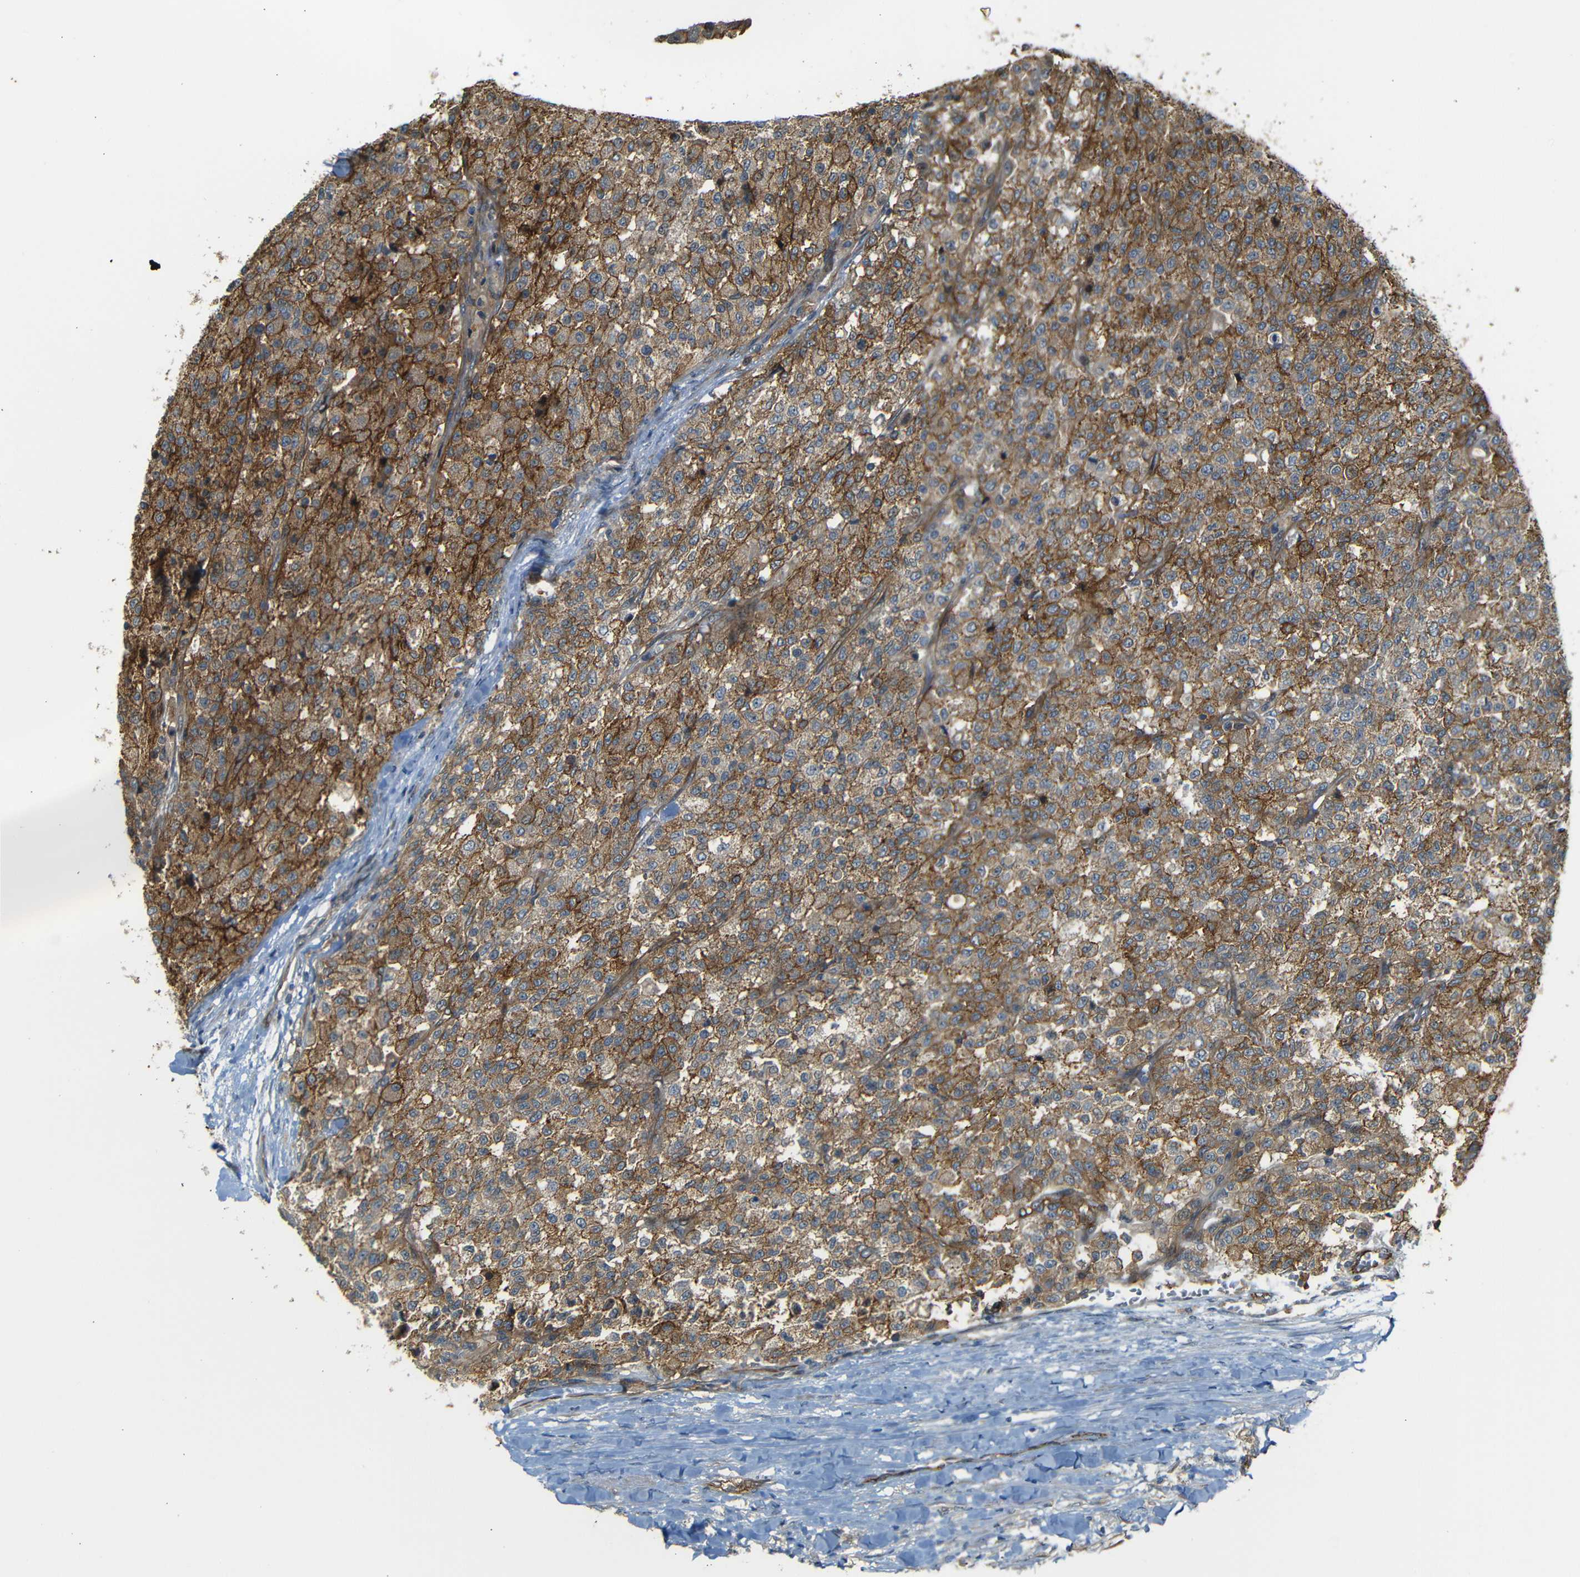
{"staining": {"intensity": "strong", "quantity": "25%-75%", "location": "cytoplasmic/membranous"}, "tissue": "testis cancer", "cell_type": "Tumor cells", "image_type": "cancer", "snomed": [{"axis": "morphology", "description": "Seminoma, NOS"}, {"axis": "topography", "description": "Testis"}], "caption": "IHC (DAB (3,3'-diaminobenzidine)) staining of testis cancer demonstrates strong cytoplasmic/membranous protein staining in approximately 25%-75% of tumor cells.", "gene": "RELL1", "patient": {"sex": "male", "age": 59}}